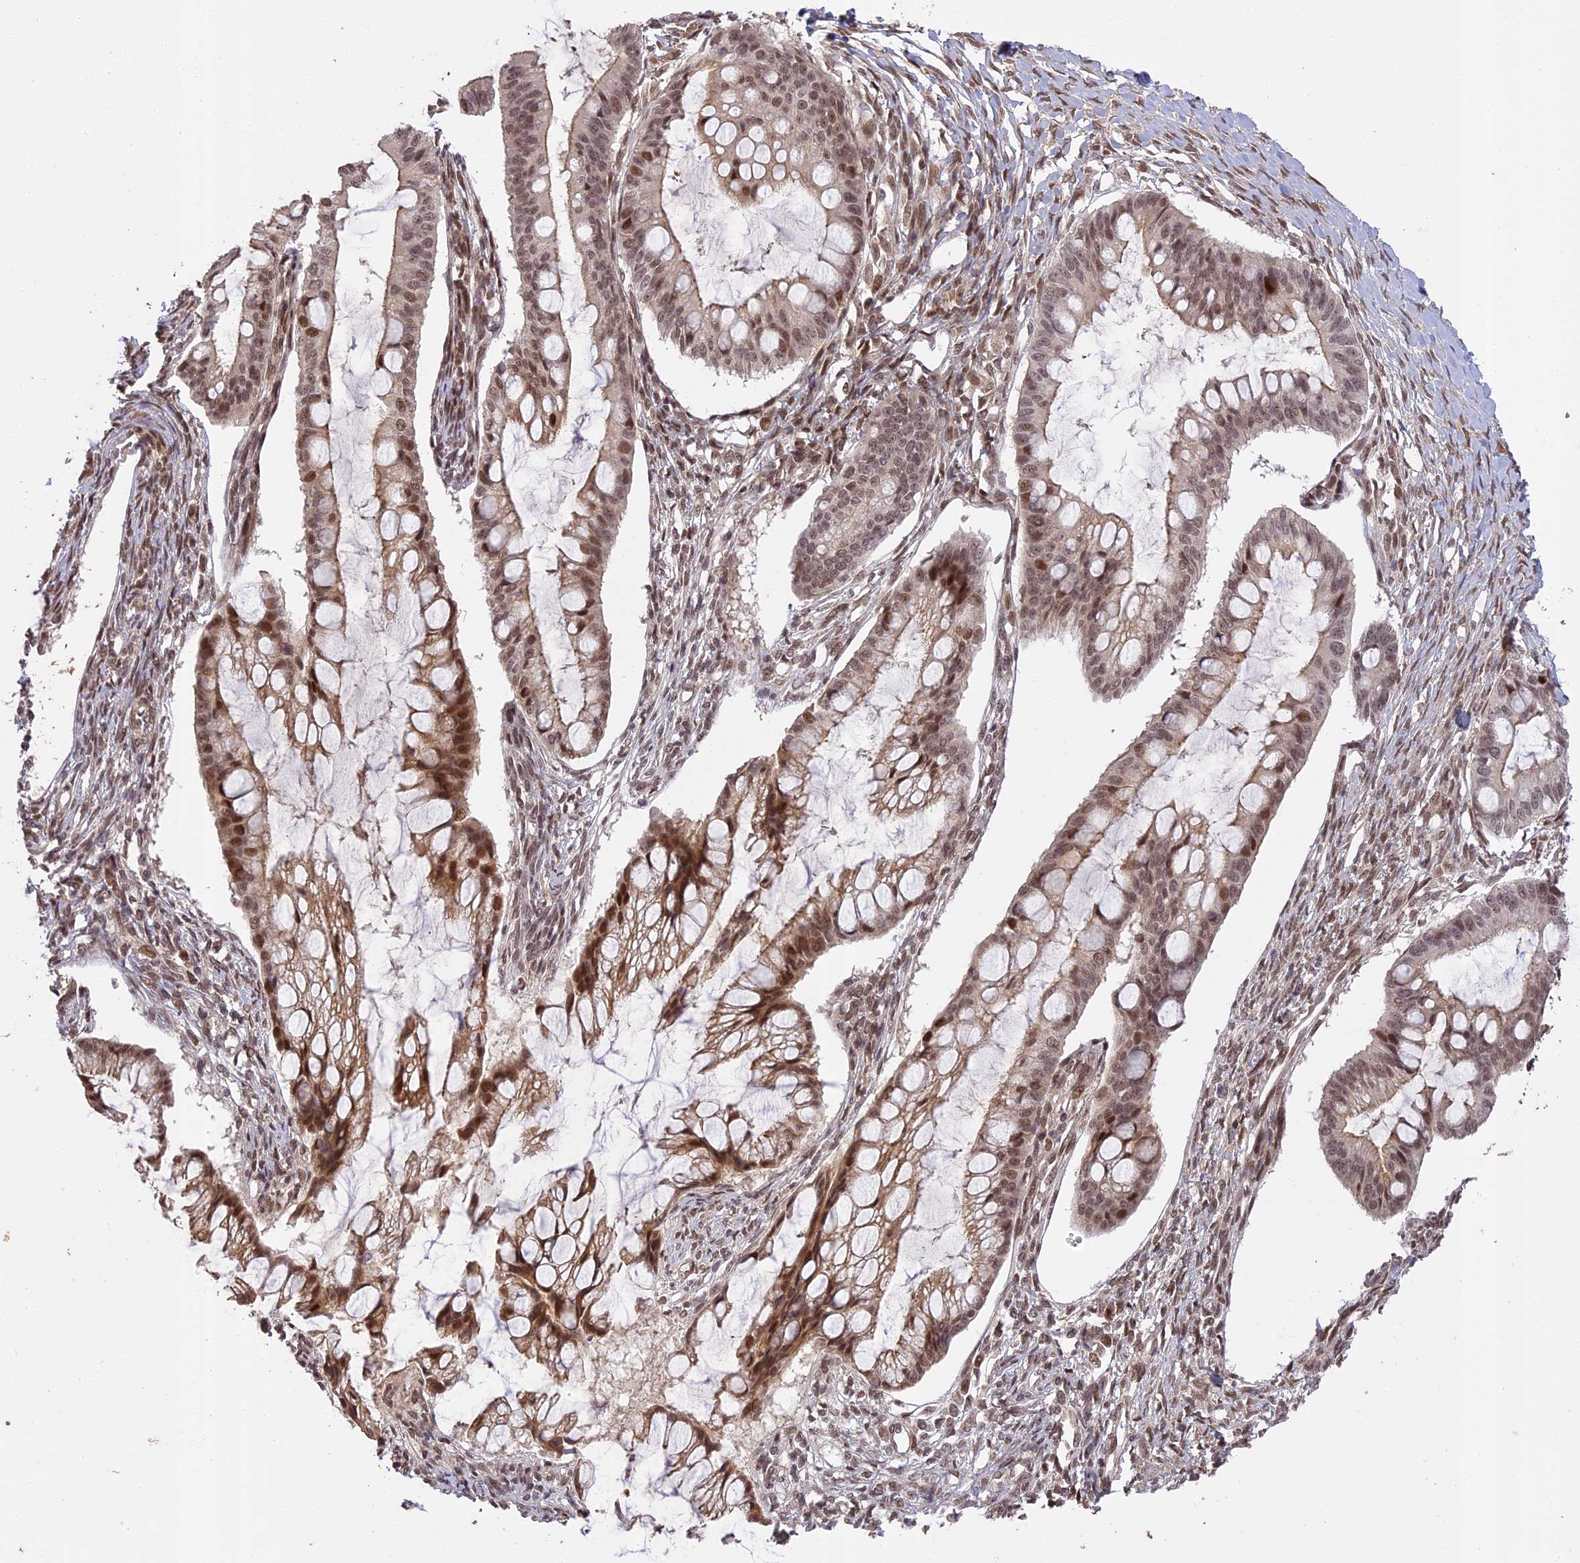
{"staining": {"intensity": "moderate", "quantity": "25%-75%", "location": "cytoplasmic/membranous,nuclear"}, "tissue": "ovarian cancer", "cell_type": "Tumor cells", "image_type": "cancer", "snomed": [{"axis": "morphology", "description": "Cystadenocarcinoma, mucinous, NOS"}, {"axis": "topography", "description": "Ovary"}], "caption": "High-power microscopy captured an IHC micrograph of ovarian mucinous cystadenocarcinoma, revealing moderate cytoplasmic/membranous and nuclear positivity in approximately 25%-75% of tumor cells.", "gene": "PRELID2", "patient": {"sex": "female", "age": 73}}